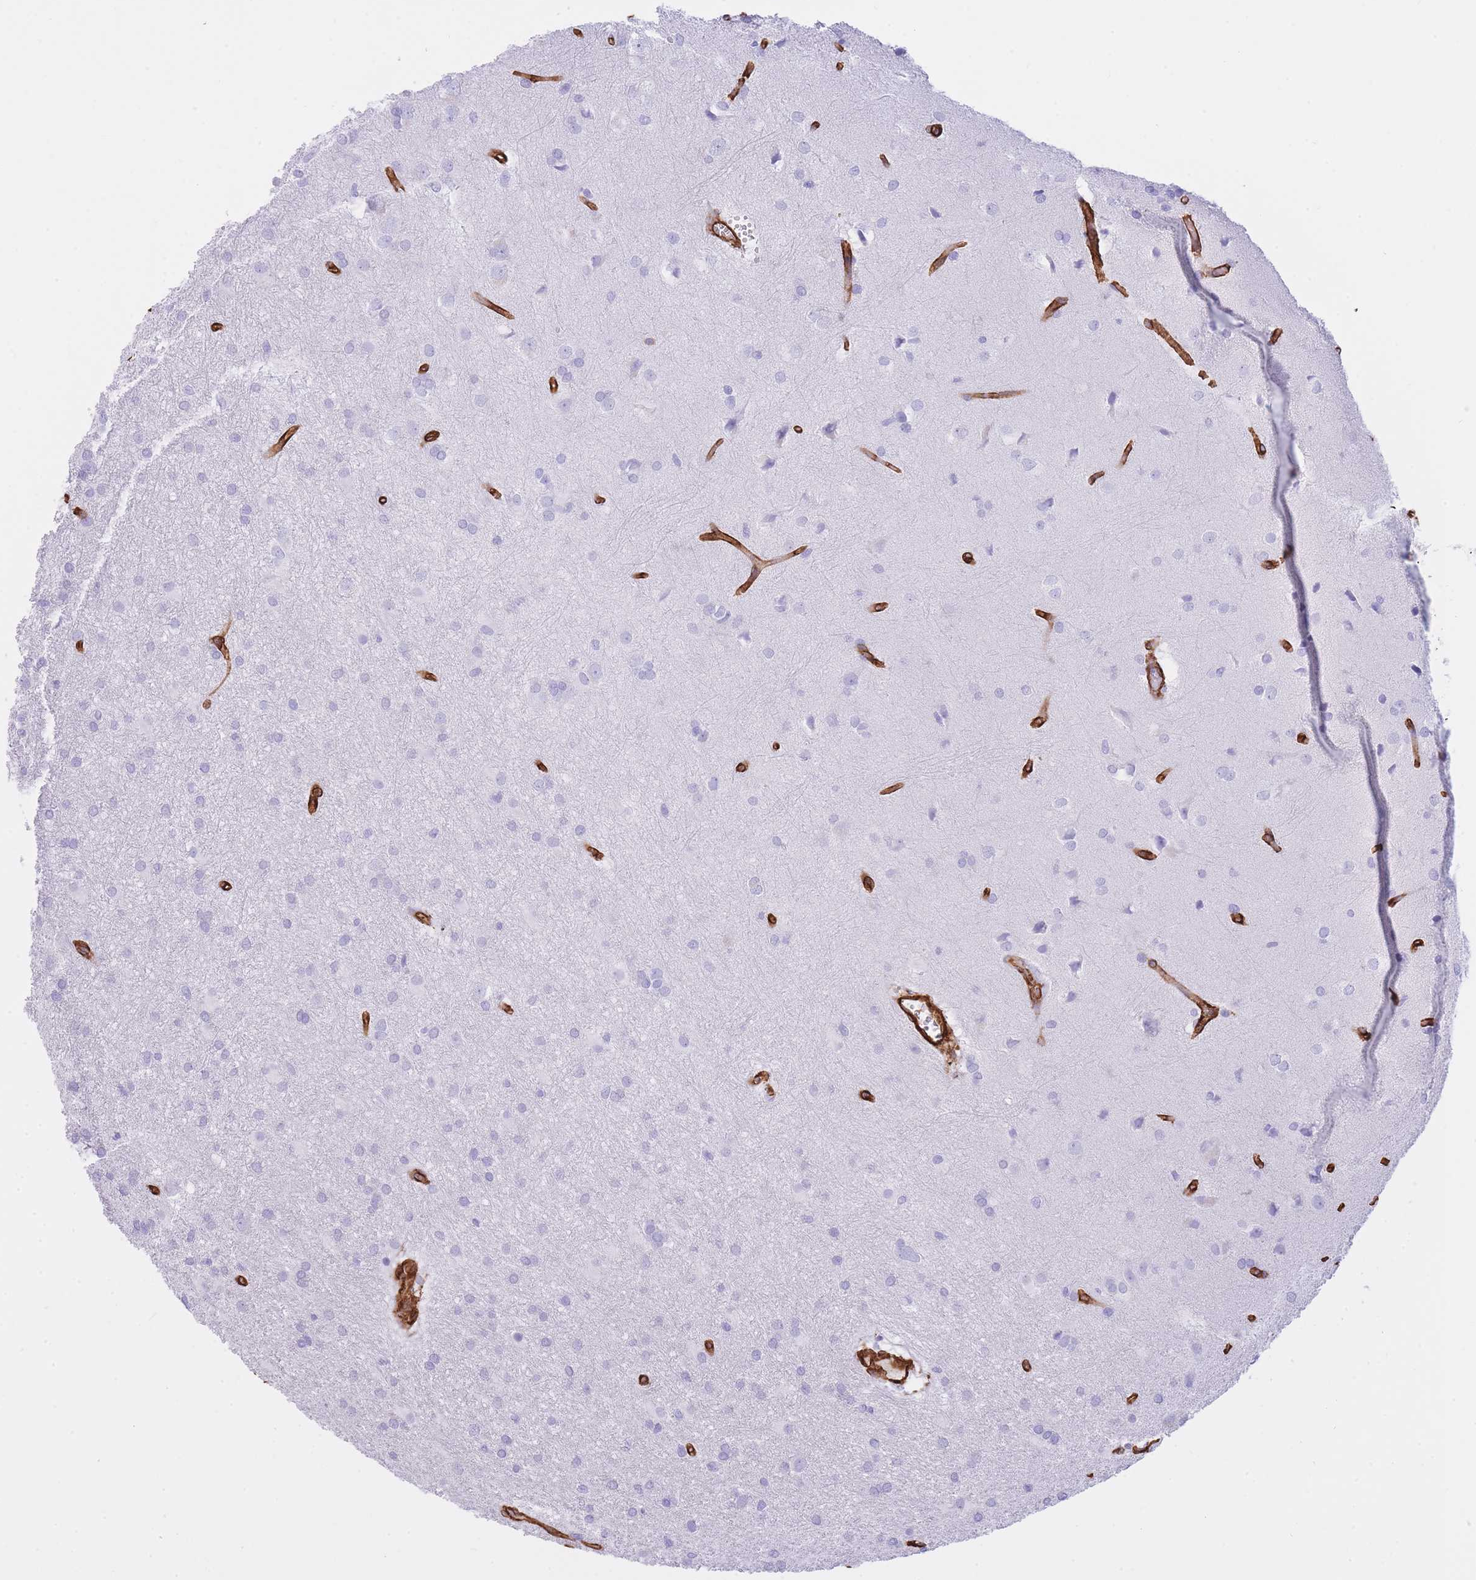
{"staining": {"intensity": "negative", "quantity": "none", "location": "none"}, "tissue": "glioma", "cell_type": "Tumor cells", "image_type": "cancer", "snomed": [{"axis": "morphology", "description": "Glioma, malignant, High grade"}, {"axis": "topography", "description": "Brain"}], "caption": "Immunohistochemistry histopathology image of neoplastic tissue: malignant glioma (high-grade) stained with DAB (3,3'-diaminobenzidine) demonstrates no significant protein positivity in tumor cells. (DAB (3,3'-diaminobenzidine) immunohistochemistry, high magnification).", "gene": "CAVIN1", "patient": {"sex": "female", "age": 50}}